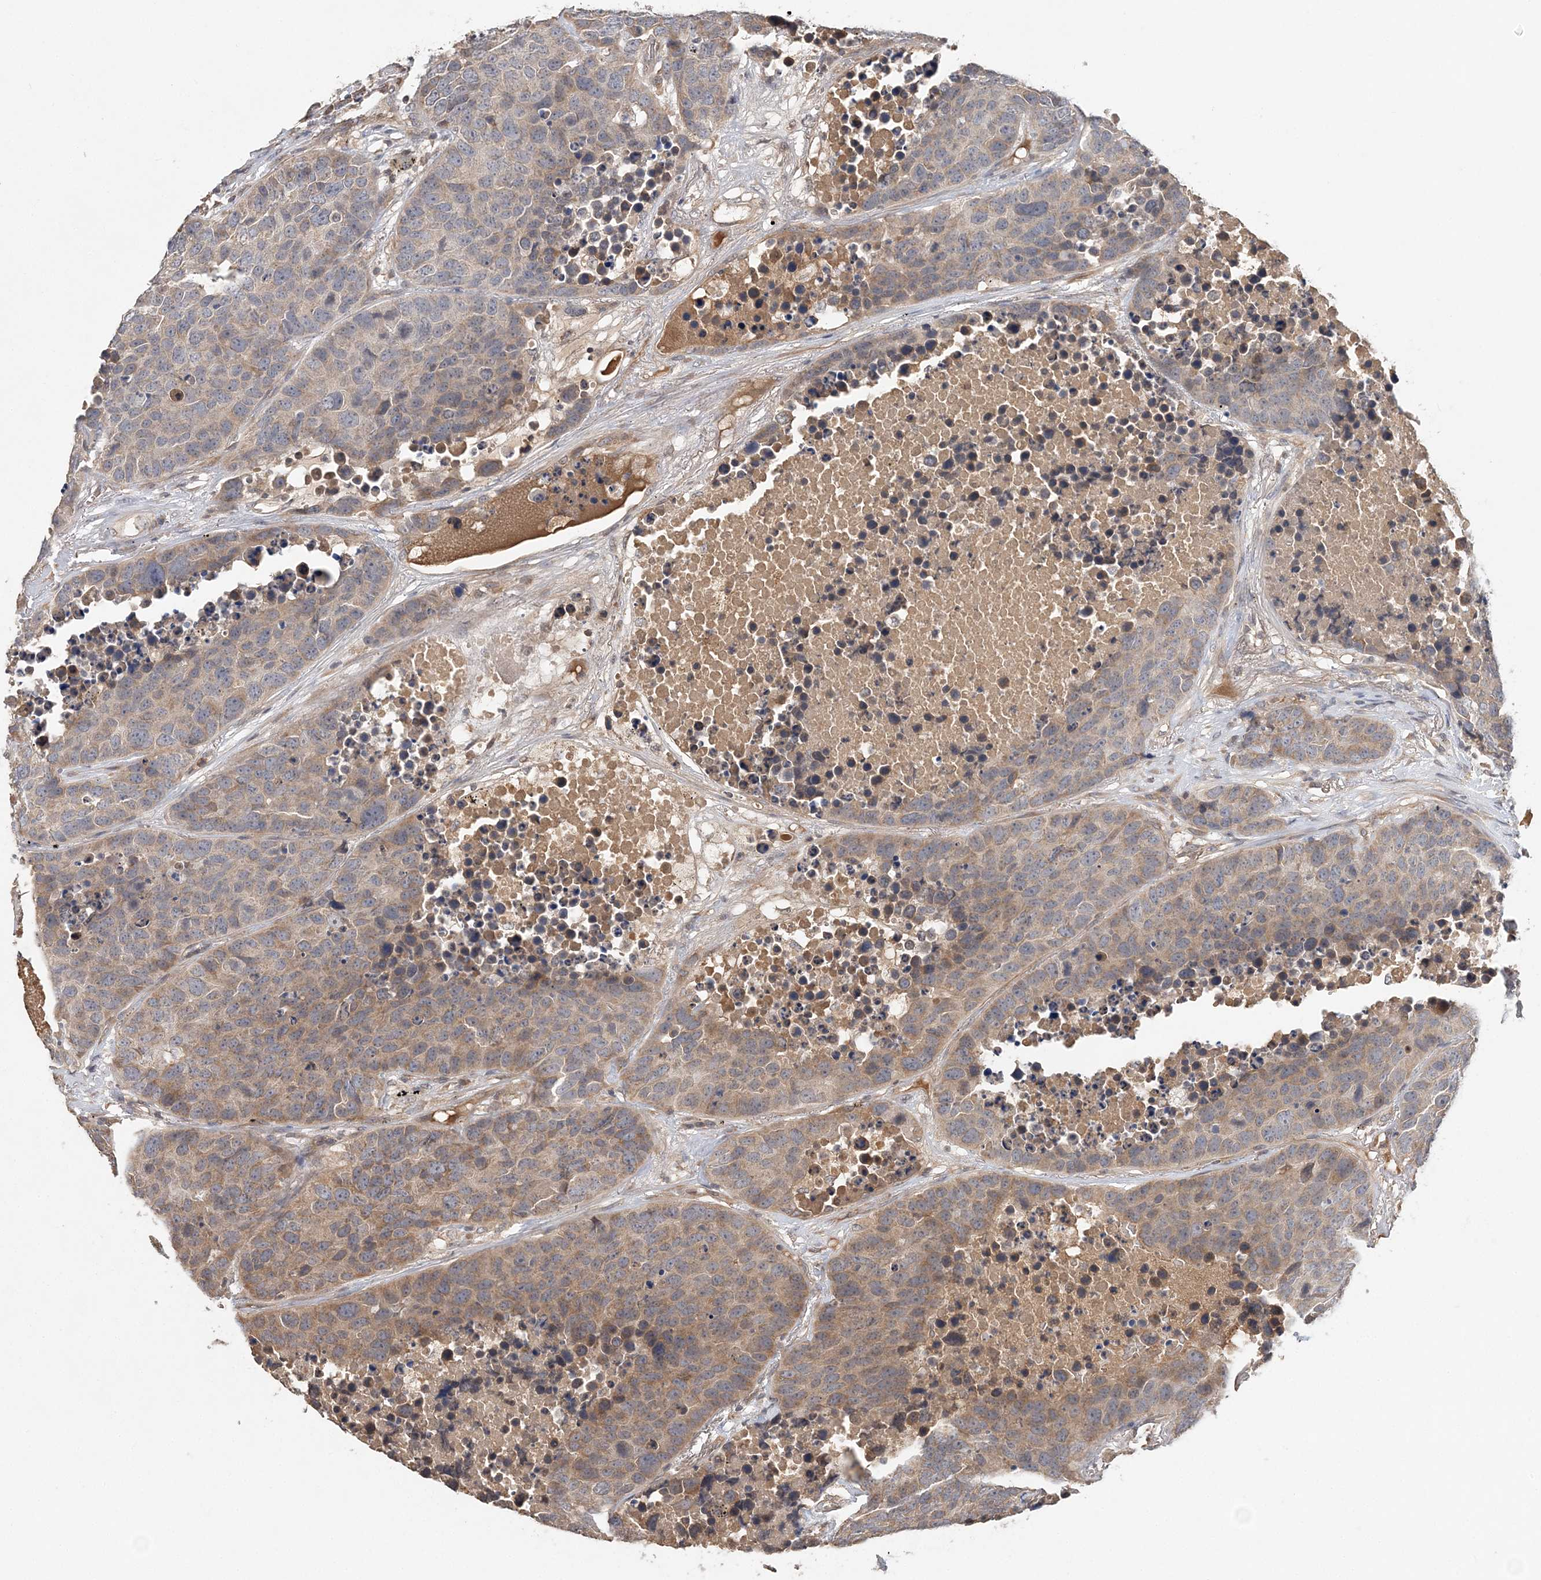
{"staining": {"intensity": "weak", "quantity": ">75%", "location": "cytoplasmic/membranous"}, "tissue": "carcinoid", "cell_type": "Tumor cells", "image_type": "cancer", "snomed": [{"axis": "morphology", "description": "Carcinoid, malignant, NOS"}, {"axis": "topography", "description": "Lung"}], "caption": "This is a photomicrograph of immunohistochemistry staining of carcinoid, which shows weak staining in the cytoplasmic/membranous of tumor cells.", "gene": "SYCP3", "patient": {"sex": "male", "age": 60}}